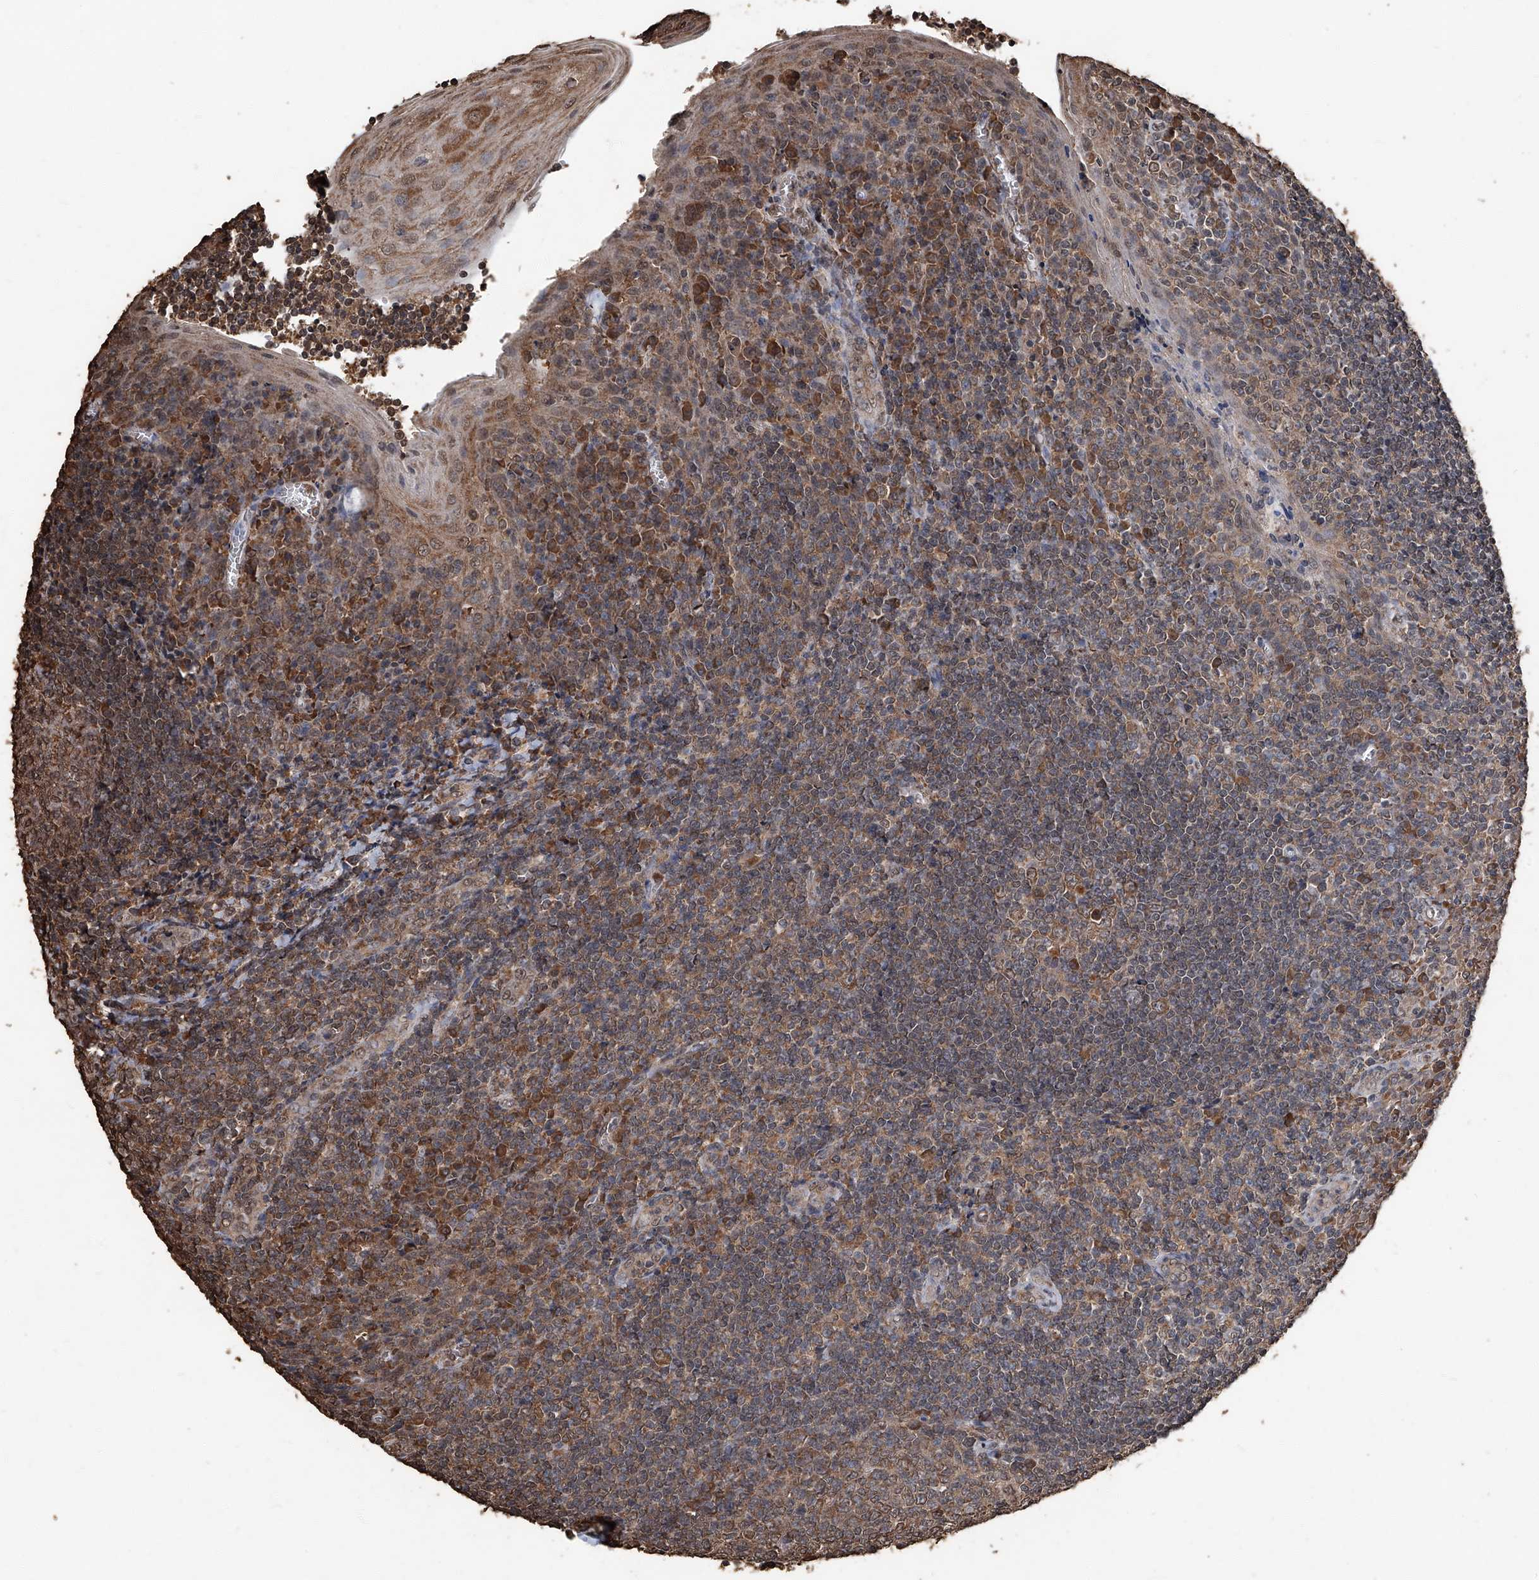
{"staining": {"intensity": "moderate", "quantity": "25%-75%", "location": "cytoplasmic/membranous"}, "tissue": "tonsil", "cell_type": "Germinal center cells", "image_type": "normal", "snomed": [{"axis": "morphology", "description": "Normal tissue, NOS"}, {"axis": "topography", "description": "Tonsil"}], "caption": "Moderate cytoplasmic/membranous protein positivity is seen in approximately 25%-75% of germinal center cells in tonsil.", "gene": "STARD7", "patient": {"sex": "male", "age": 27}}